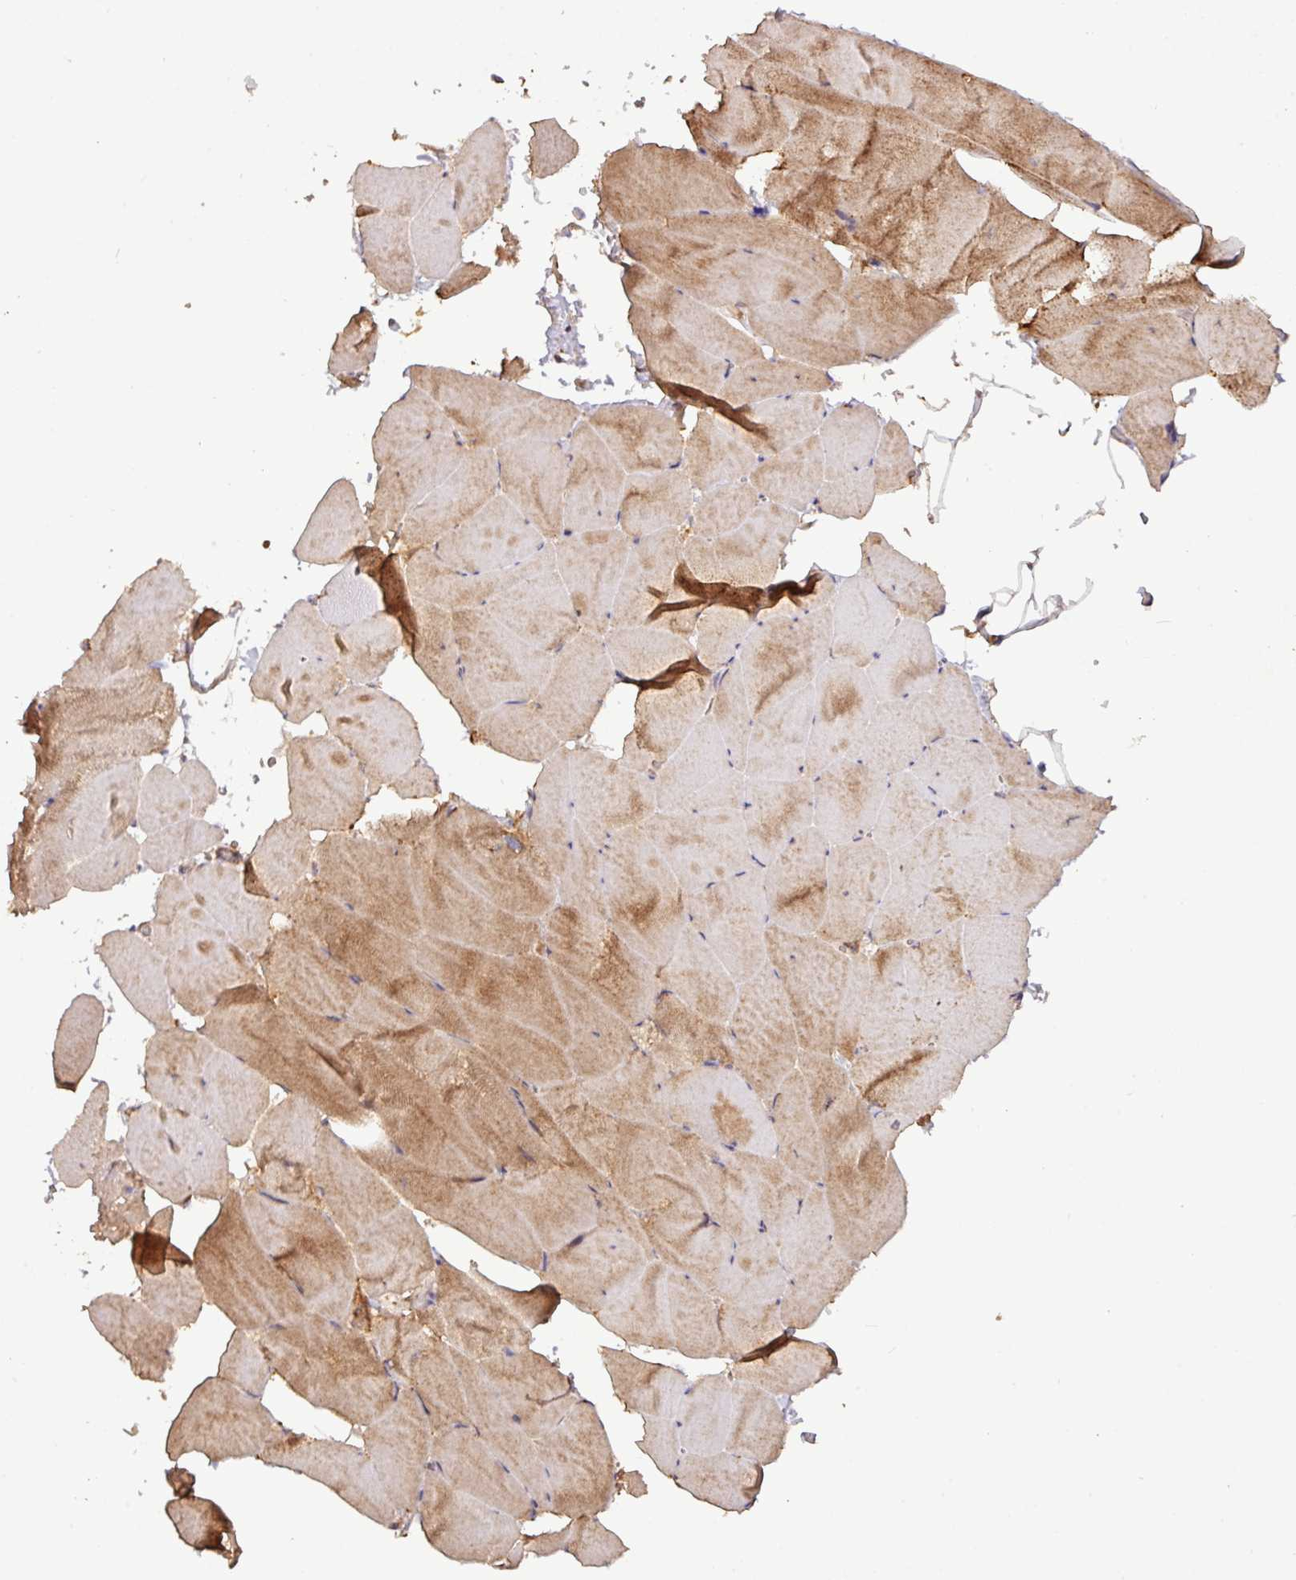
{"staining": {"intensity": "moderate", "quantity": "25%-75%", "location": "cytoplasmic/membranous"}, "tissue": "skeletal muscle", "cell_type": "Myocytes", "image_type": "normal", "snomed": [{"axis": "morphology", "description": "Normal tissue, NOS"}, {"axis": "topography", "description": "Skeletal muscle"}], "caption": "Immunohistochemistry (DAB (3,3'-diaminobenzidine)) staining of benign human skeletal muscle exhibits moderate cytoplasmic/membranous protein staining in approximately 25%-75% of myocytes.", "gene": "YPEL1", "patient": {"sex": "female", "age": 64}}